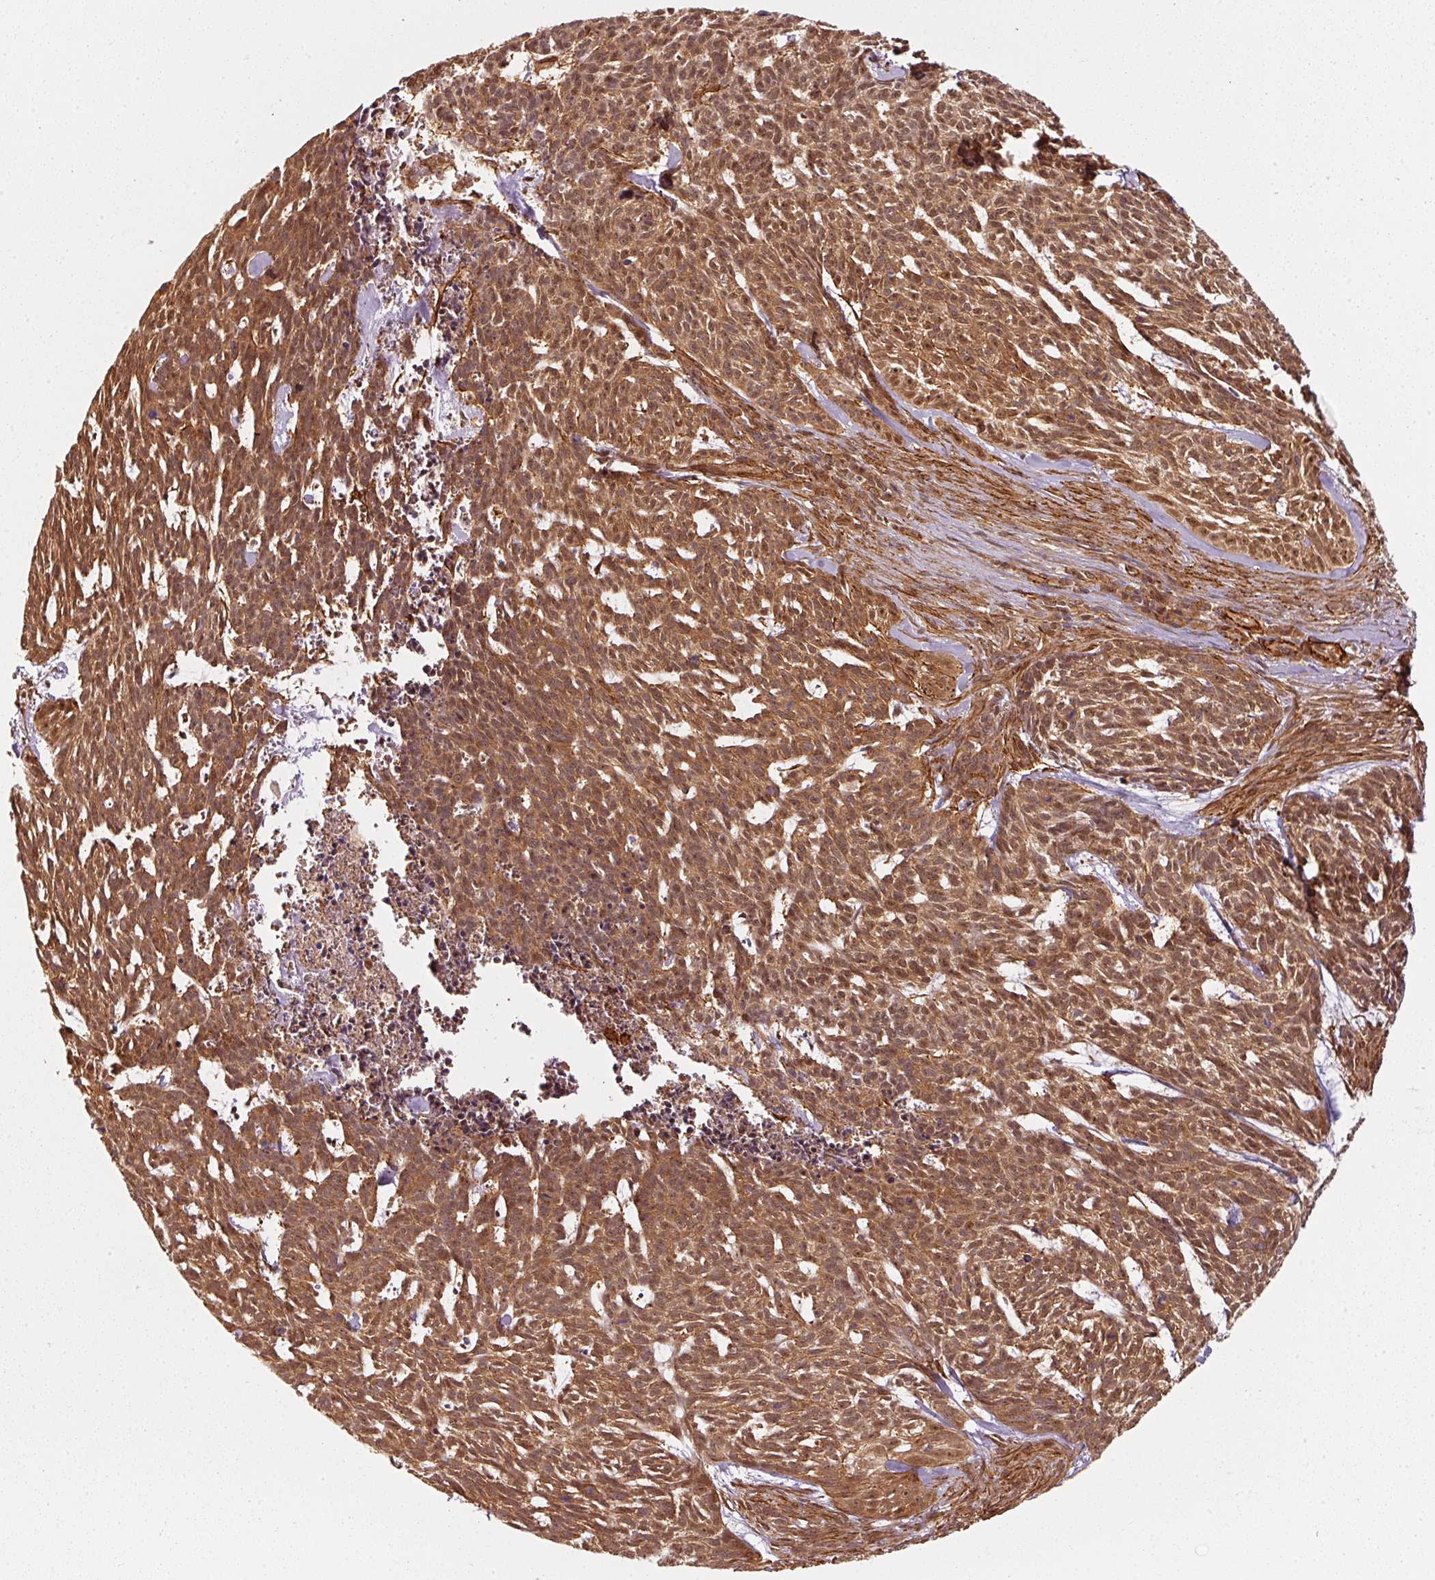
{"staining": {"intensity": "moderate", "quantity": ">75%", "location": "cytoplasmic/membranous,nuclear"}, "tissue": "skin cancer", "cell_type": "Tumor cells", "image_type": "cancer", "snomed": [{"axis": "morphology", "description": "Basal cell carcinoma"}, {"axis": "topography", "description": "Skin"}], "caption": "A high-resolution histopathology image shows immunohistochemistry staining of skin cancer, which shows moderate cytoplasmic/membranous and nuclear expression in about >75% of tumor cells. (DAB = brown stain, brightfield microscopy at high magnification).", "gene": "PSMD1", "patient": {"sex": "female", "age": 93}}